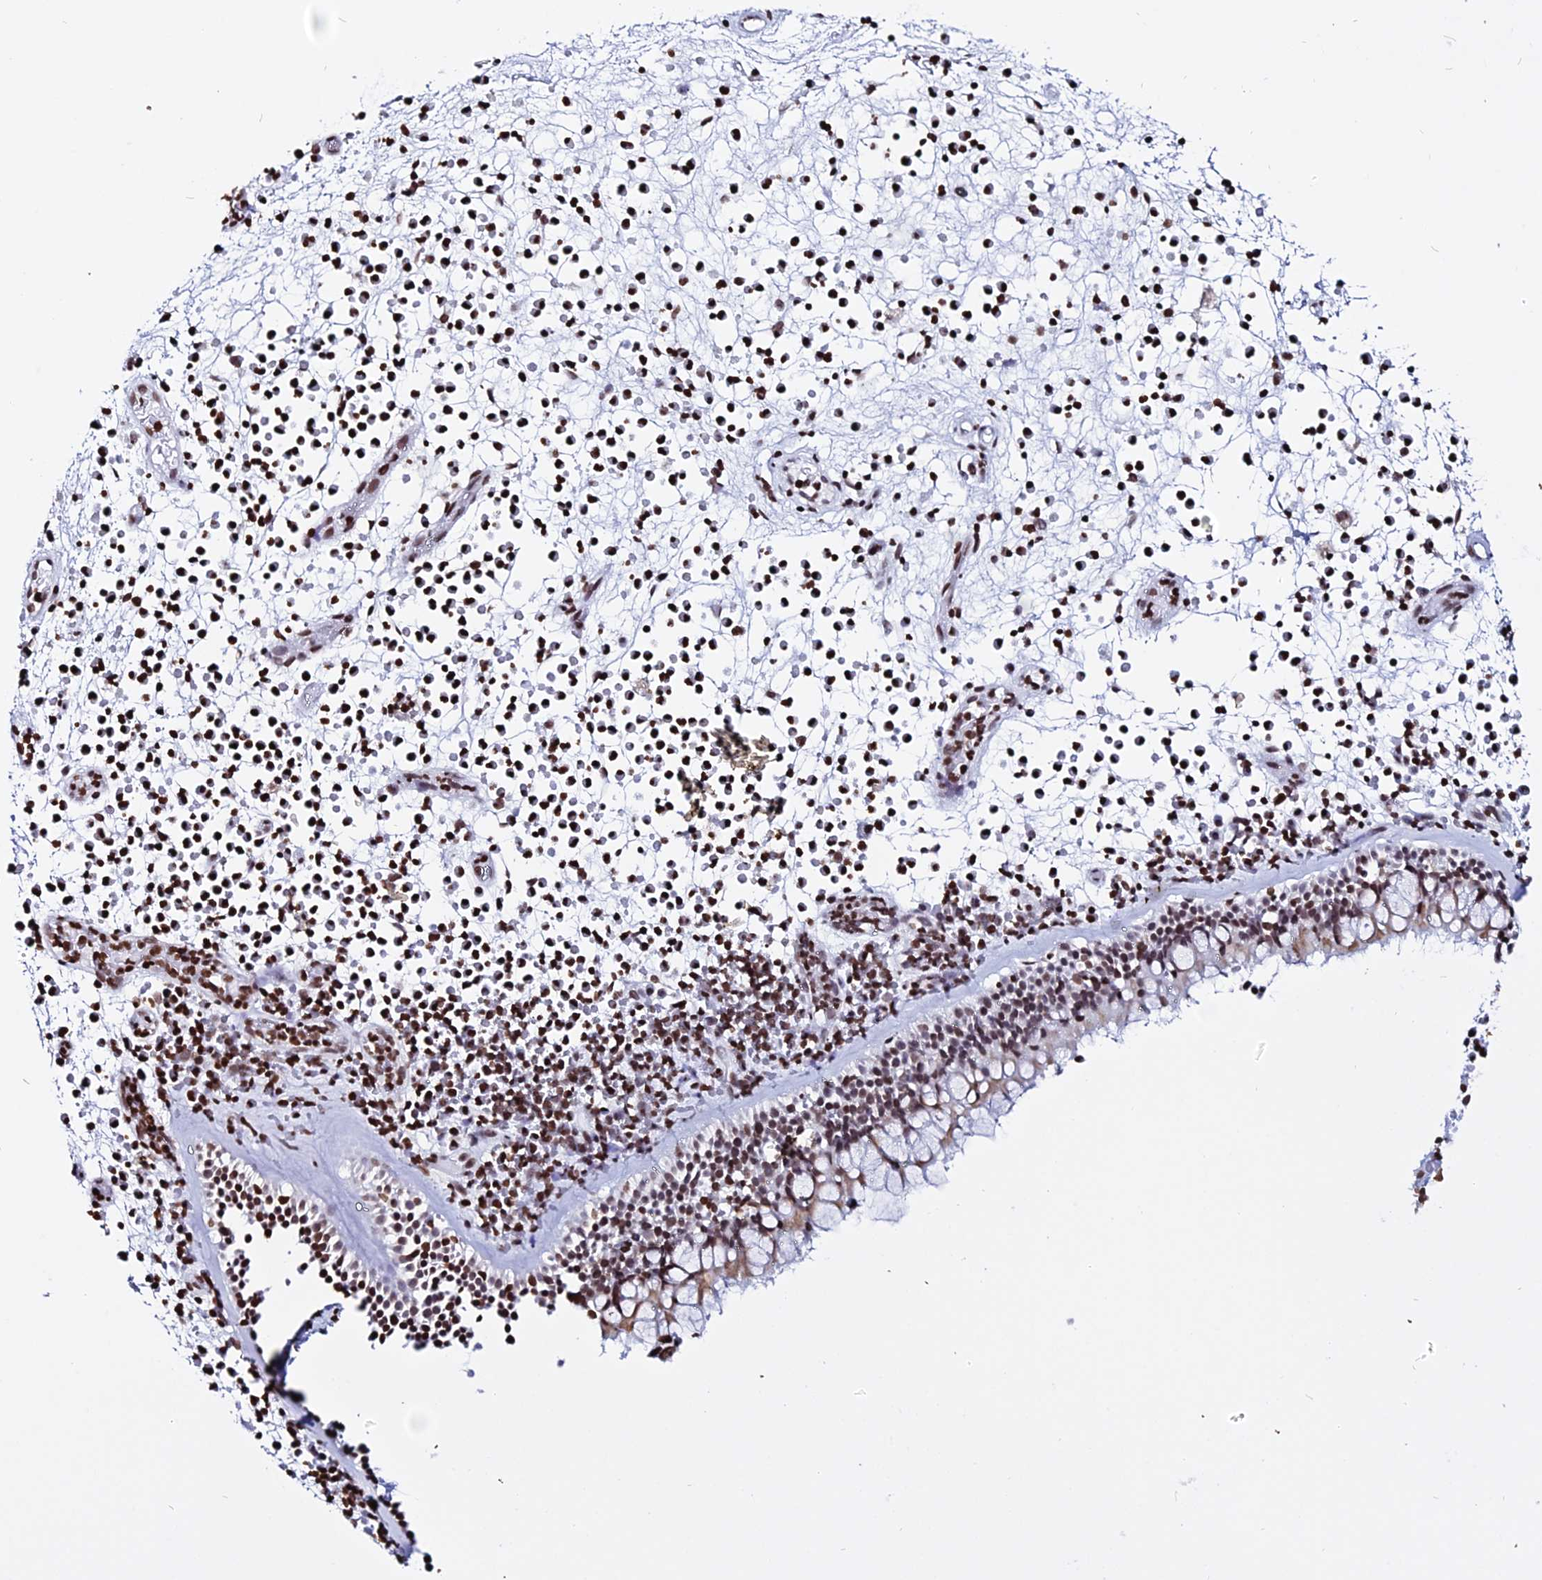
{"staining": {"intensity": "moderate", "quantity": ">75%", "location": "nuclear"}, "tissue": "nasopharynx", "cell_type": "Respiratory epithelial cells", "image_type": "normal", "snomed": [{"axis": "morphology", "description": "Normal tissue, NOS"}, {"axis": "morphology", "description": "Inflammation, NOS"}, {"axis": "morphology", "description": "Malignant melanoma, Metastatic site"}, {"axis": "topography", "description": "Nasopharynx"}], "caption": "Immunohistochemistry image of normal human nasopharynx stained for a protein (brown), which exhibits medium levels of moderate nuclear expression in about >75% of respiratory epithelial cells.", "gene": "ENSG00000282988", "patient": {"sex": "male", "age": 70}}